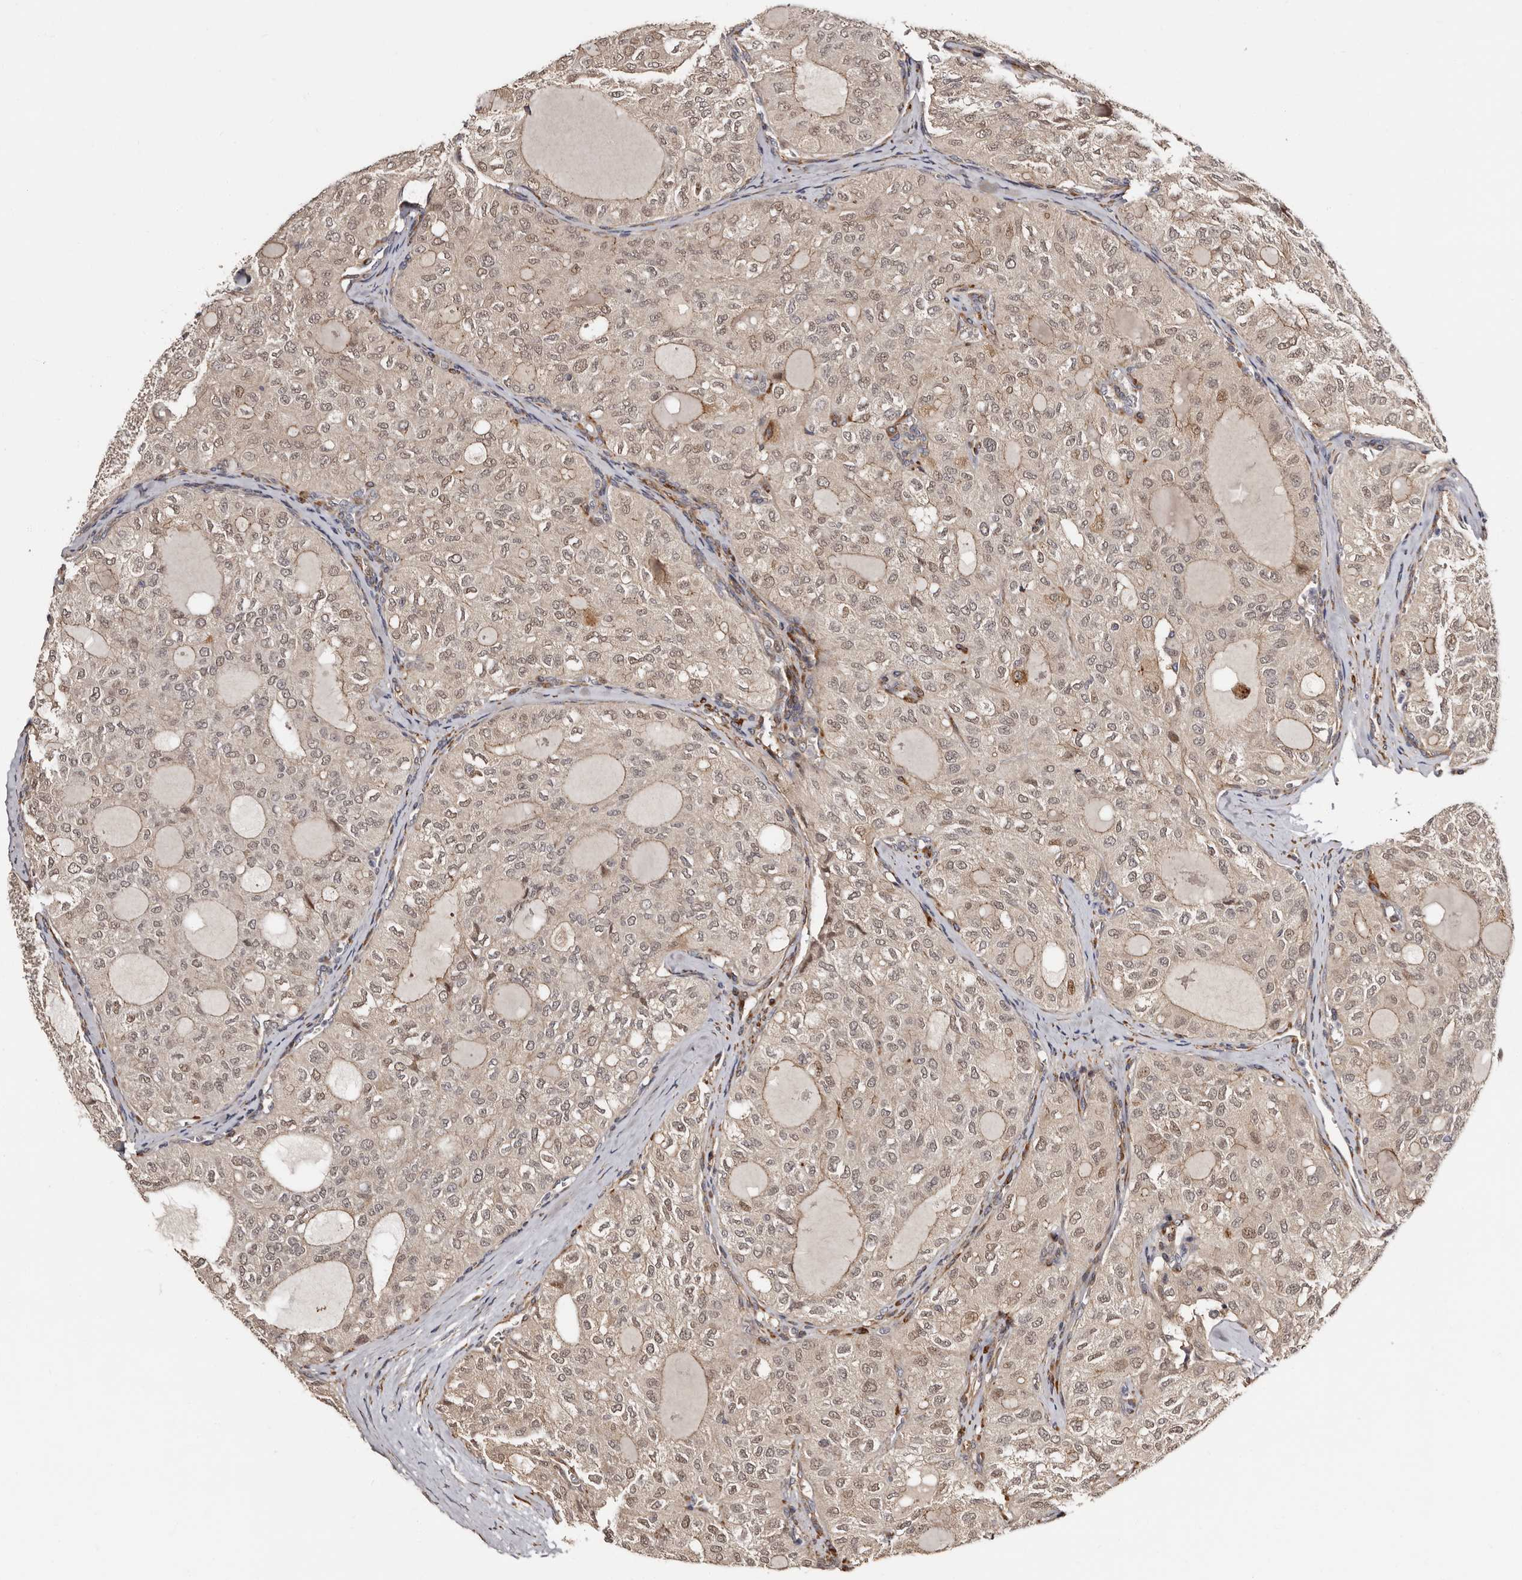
{"staining": {"intensity": "weak", "quantity": "25%-75%", "location": "cytoplasmic/membranous,nuclear"}, "tissue": "thyroid cancer", "cell_type": "Tumor cells", "image_type": "cancer", "snomed": [{"axis": "morphology", "description": "Follicular adenoma carcinoma, NOS"}, {"axis": "topography", "description": "Thyroid gland"}], "caption": "Approximately 25%-75% of tumor cells in human thyroid follicular adenoma carcinoma reveal weak cytoplasmic/membranous and nuclear protein positivity as visualized by brown immunohistochemical staining.", "gene": "TBC1D22B", "patient": {"sex": "male", "age": 75}}